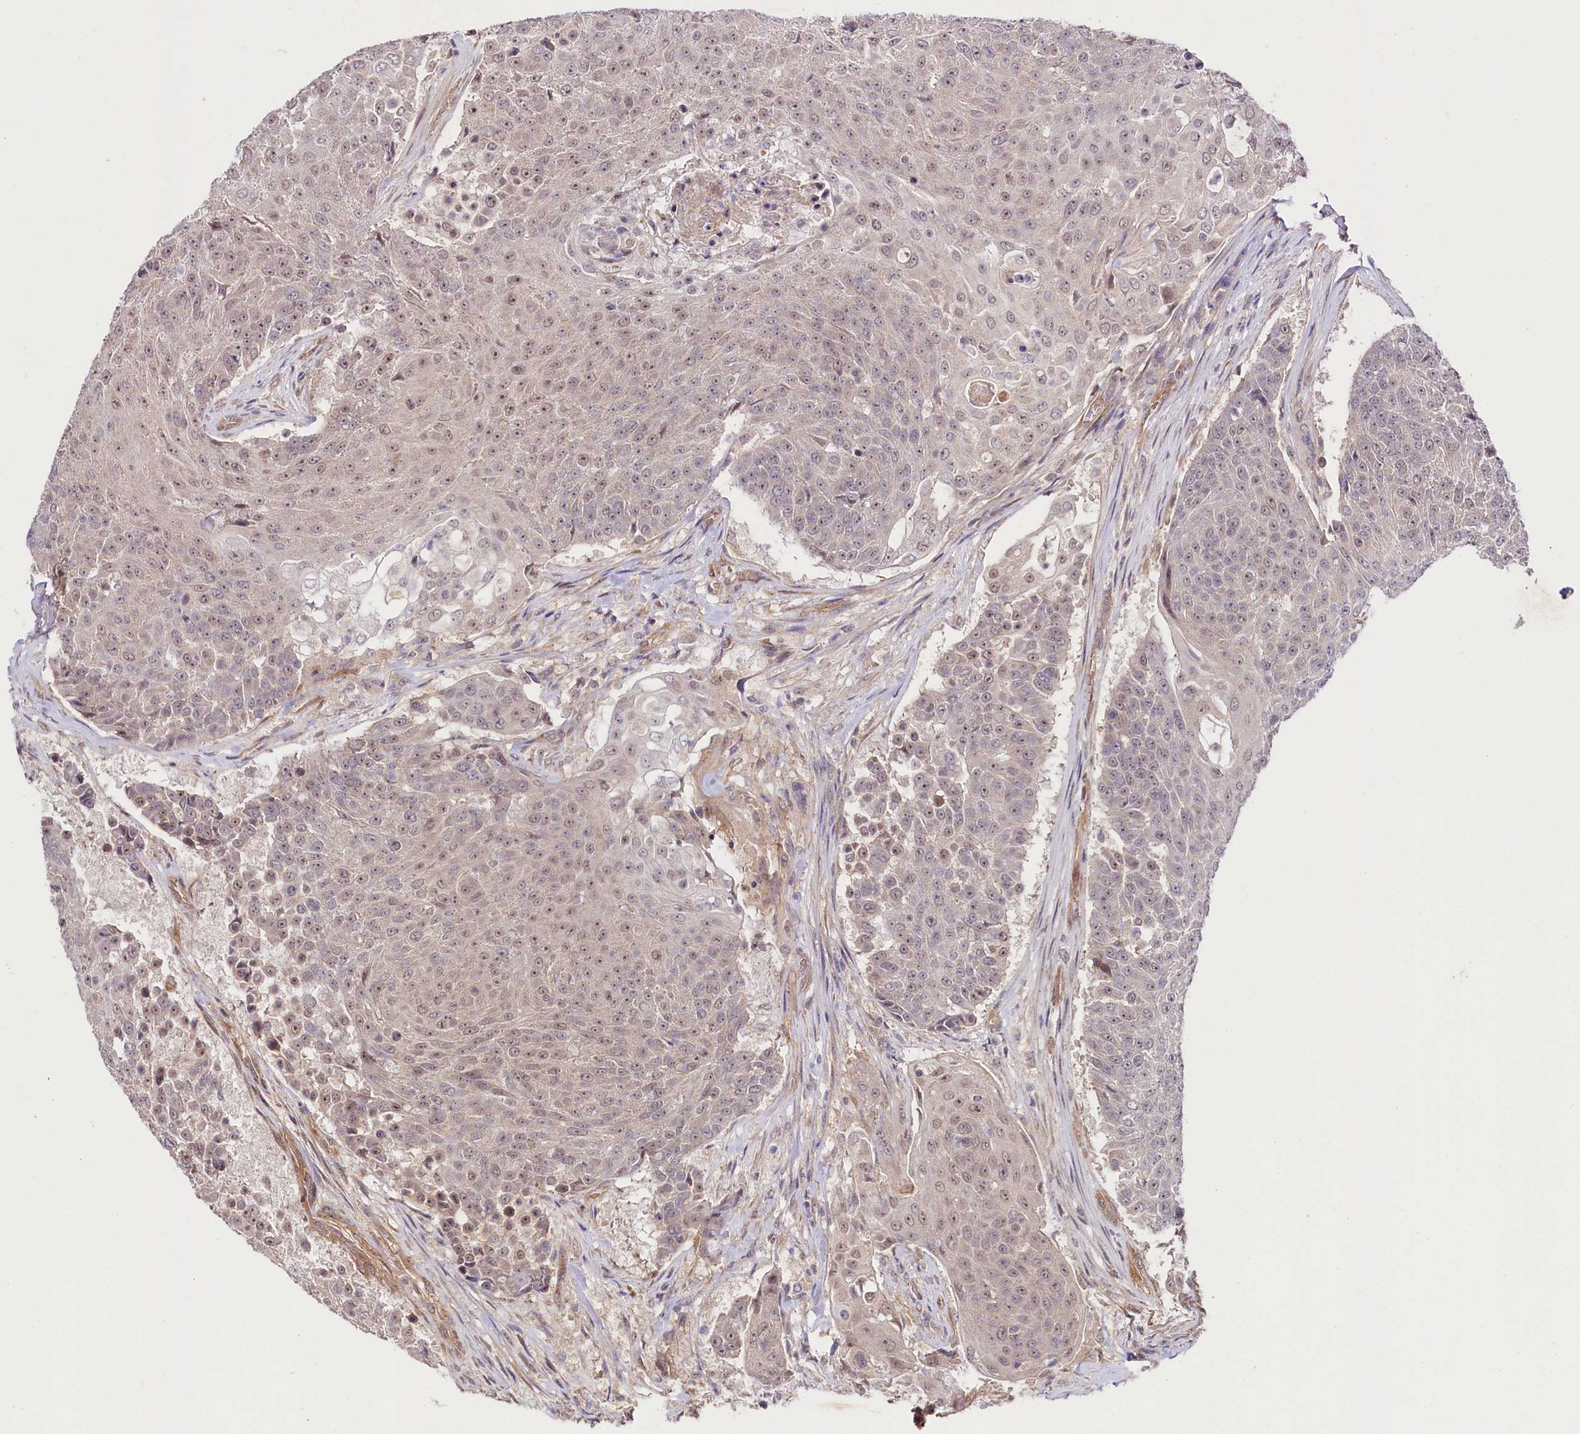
{"staining": {"intensity": "weak", "quantity": ">75%", "location": "nuclear"}, "tissue": "urothelial cancer", "cell_type": "Tumor cells", "image_type": "cancer", "snomed": [{"axis": "morphology", "description": "Urothelial carcinoma, High grade"}, {"axis": "topography", "description": "Urinary bladder"}], "caption": "Human urothelial cancer stained with a brown dye reveals weak nuclear positive staining in about >75% of tumor cells.", "gene": "PHLDB1", "patient": {"sex": "female", "age": 63}}